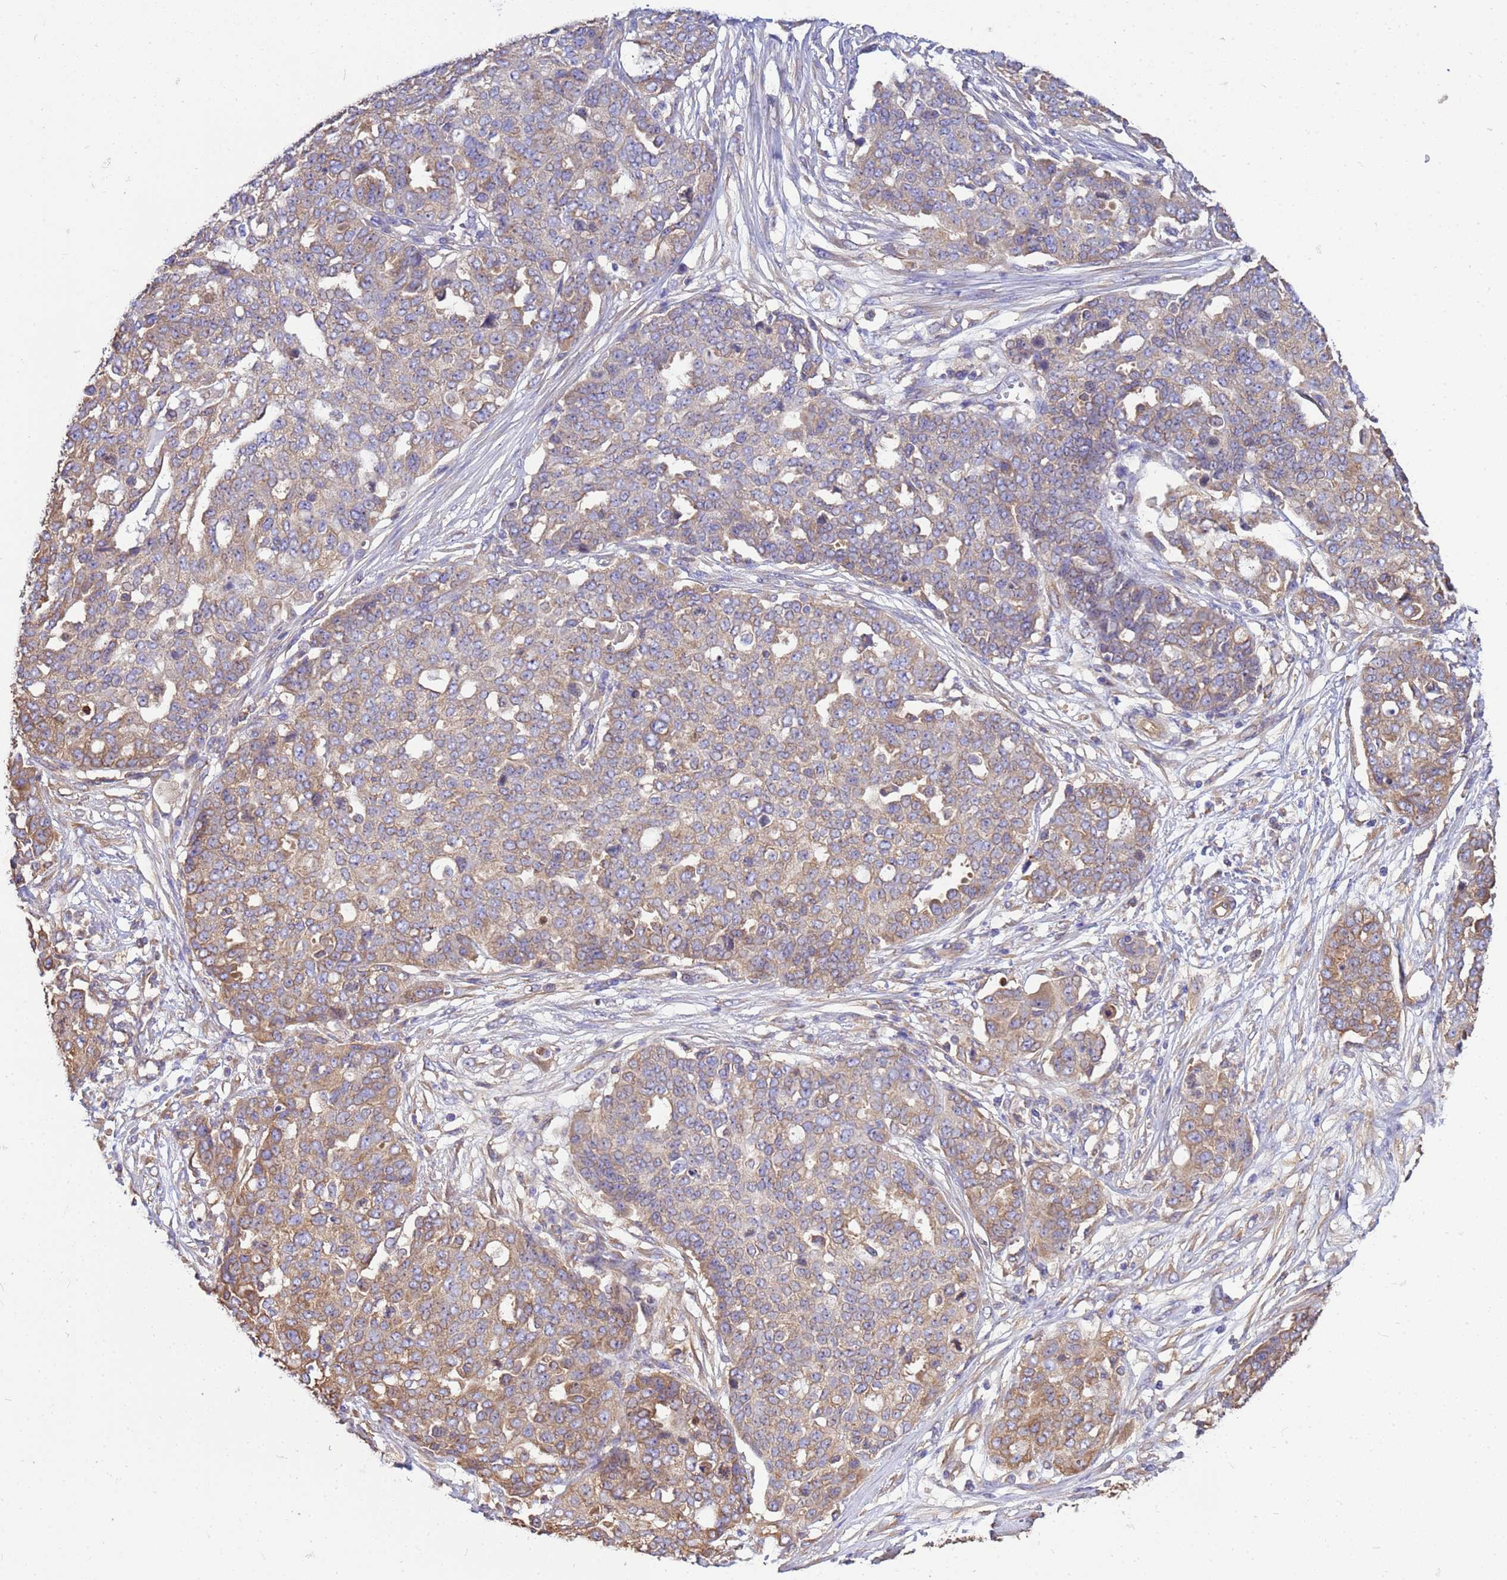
{"staining": {"intensity": "moderate", "quantity": "<25%", "location": "cytoplasmic/membranous"}, "tissue": "ovarian cancer", "cell_type": "Tumor cells", "image_type": "cancer", "snomed": [{"axis": "morphology", "description": "Cystadenocarcinoma, serous, NOS"}, {"axis": "topography", "description": "Soft tissue"}, {"axis": "topography", "description": "Ovary"}], "caption": "This image displays immunohistochemistry staining of ovarian cancer (serous cystadenocarcinoma), with low moderate cytoplasmic/membranous positivity in about <25% of tumor cells.", "gene": "TUBB1", "patient": {"sex": "female", "age": 57}}